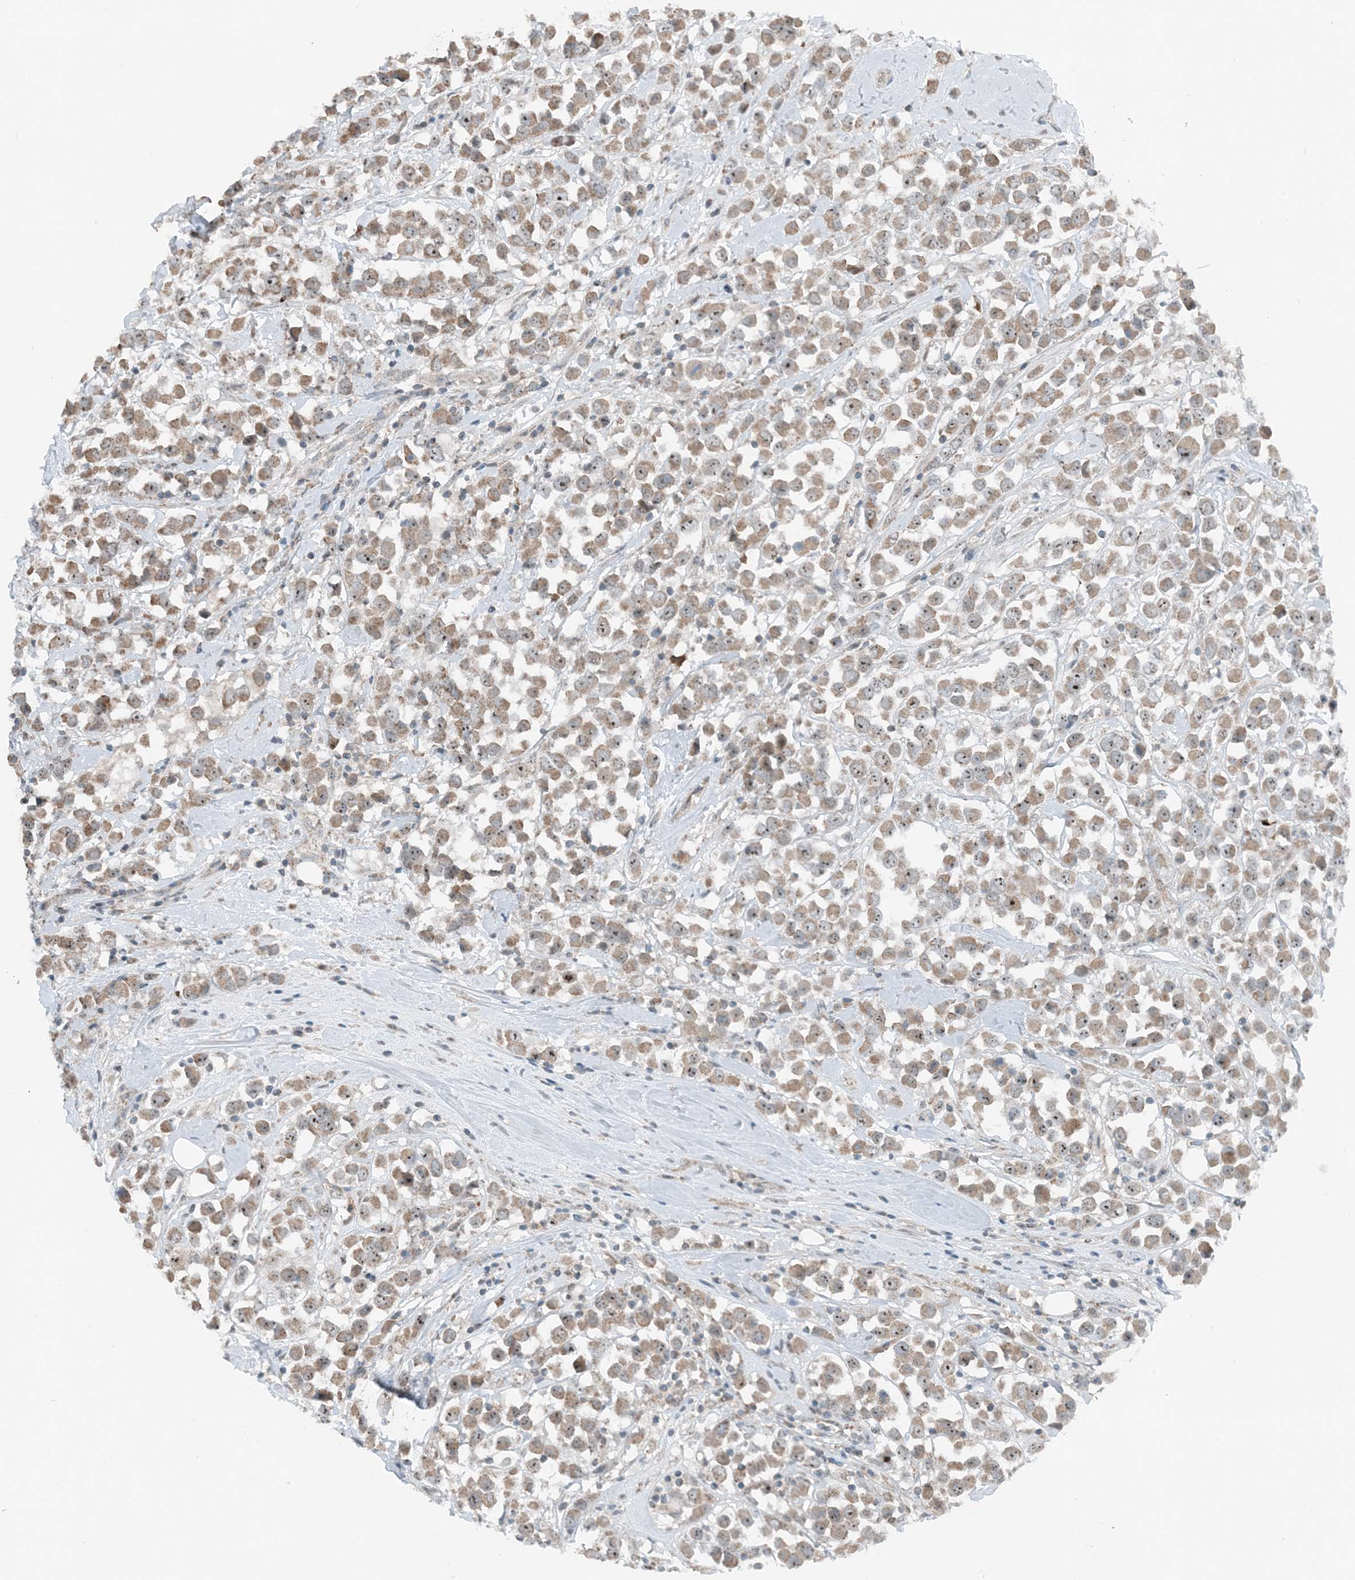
{"staining": {"intensity": "moderate", "quantity": ">75%", "location": "cytoplasmic/membranous"}, "tissue": "breast cancer", "cell_type": "Tumor cells", "image_type": "cancer", "snomed": [{"axis": "morphology", "description": "Duct carcinoma"}, {"axis": "topography", "description": "Breast"}], "caption": "Tumor cells demonstrate medium levels of moderate cytoplasmic/membranous expression in about >75% of cells in breast cancer.", "gene": "MITD1", "patient": {"sex": "female", "age": 61}}